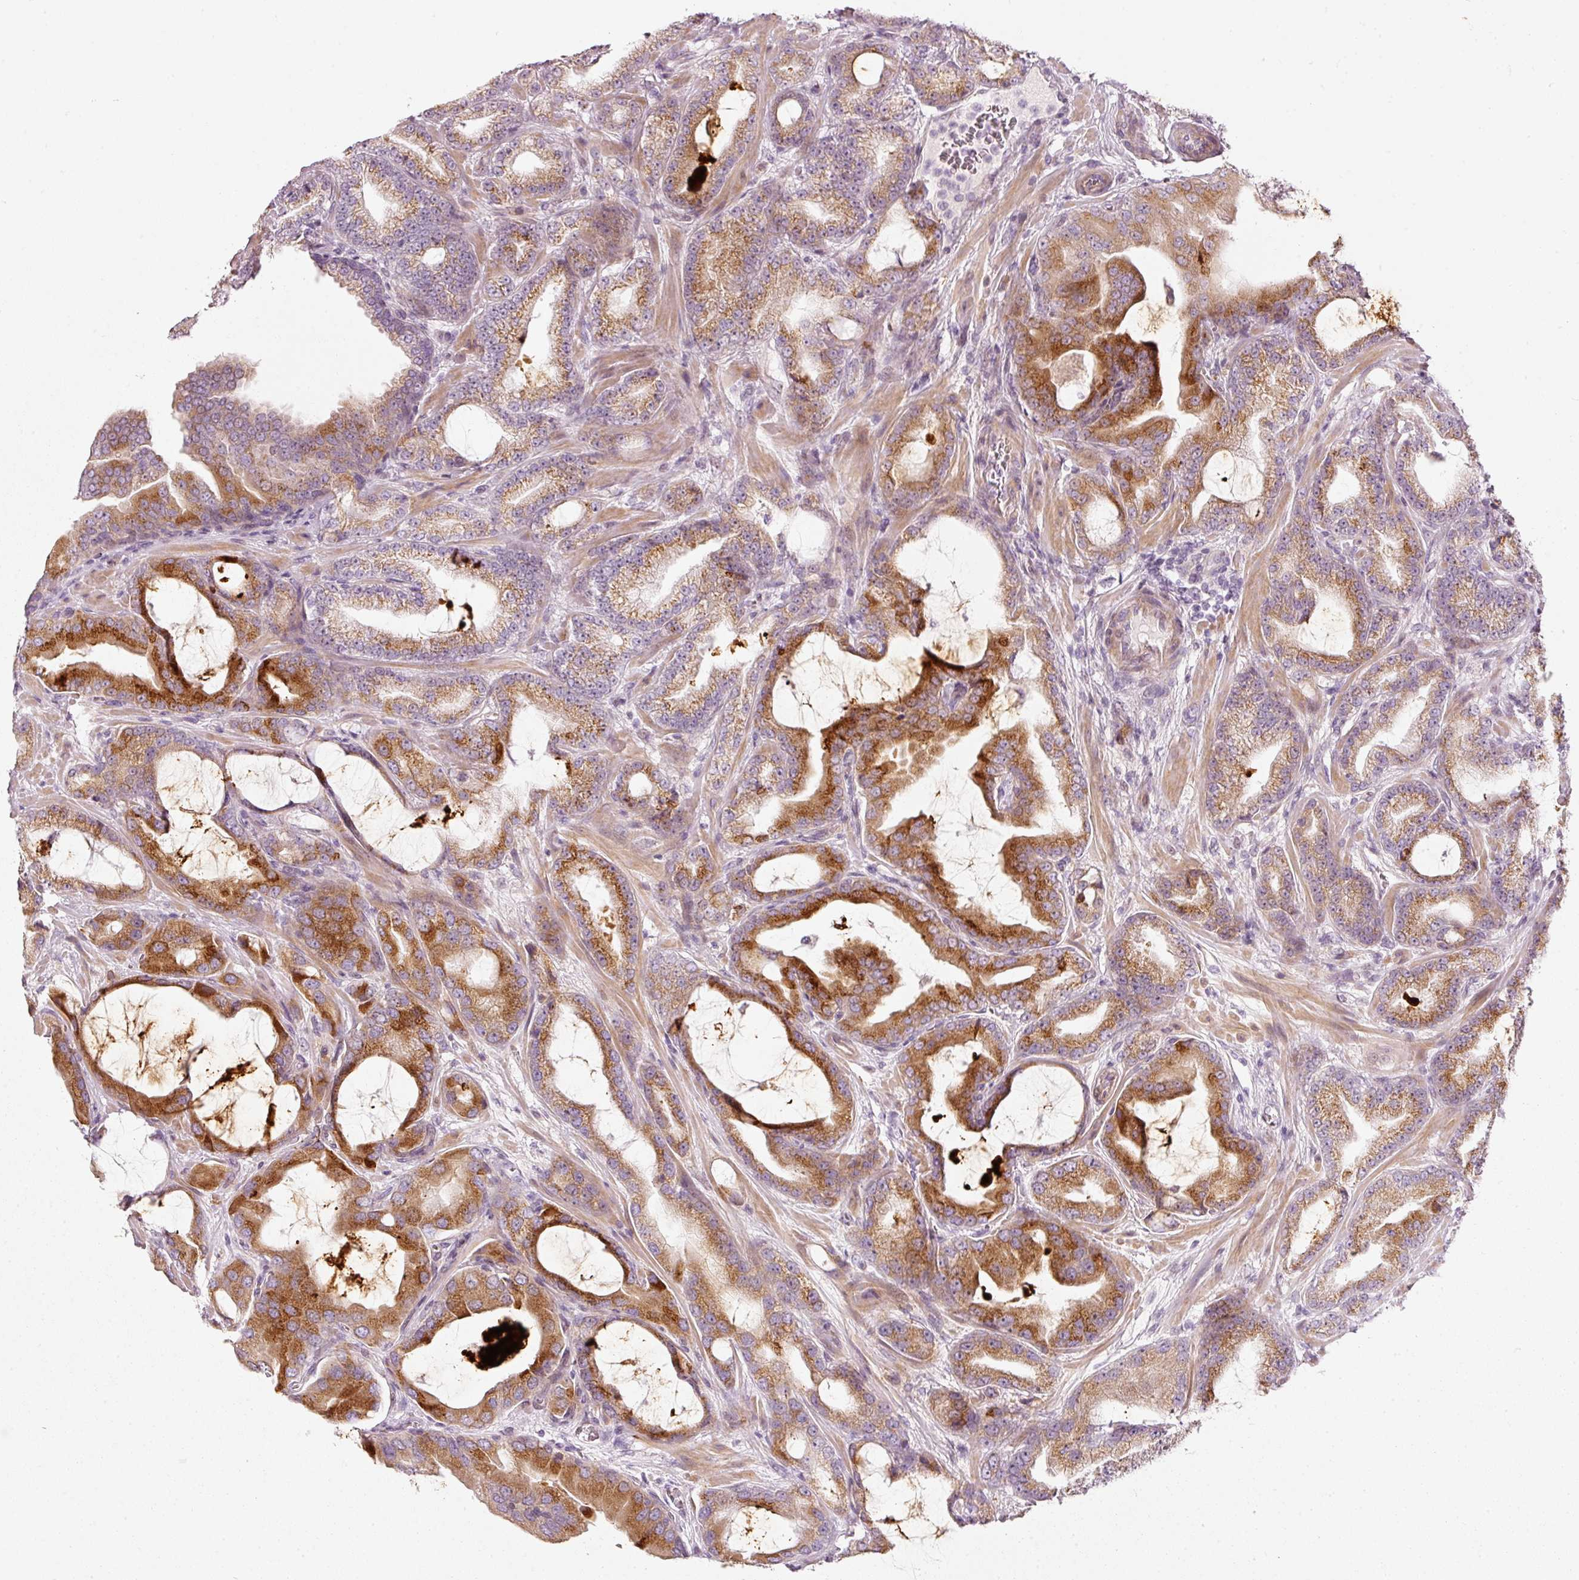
{"staining": {"intensity": "strong", "quantity": ">75%", "location": "cytoplasmic/membranous"}, "tissue": "prostate cancer", "cell_type": "Tumor cells", "image_type": "cancer", "snomed": [{"axis": "morphology", "description": "Adenocarcinoma, High grade"}, {"axis": "topography", "description": "Prostate"}], "caption": "Strong cytoplasmic/membranous positivity for a protein is present in about >75% of tumor cells of prostate cancer (adenocarcinoma (high-grade)) using immunohistochemistry.", "gene": "SLC20A1", "patient": {"sex": "male", "age": 68}}